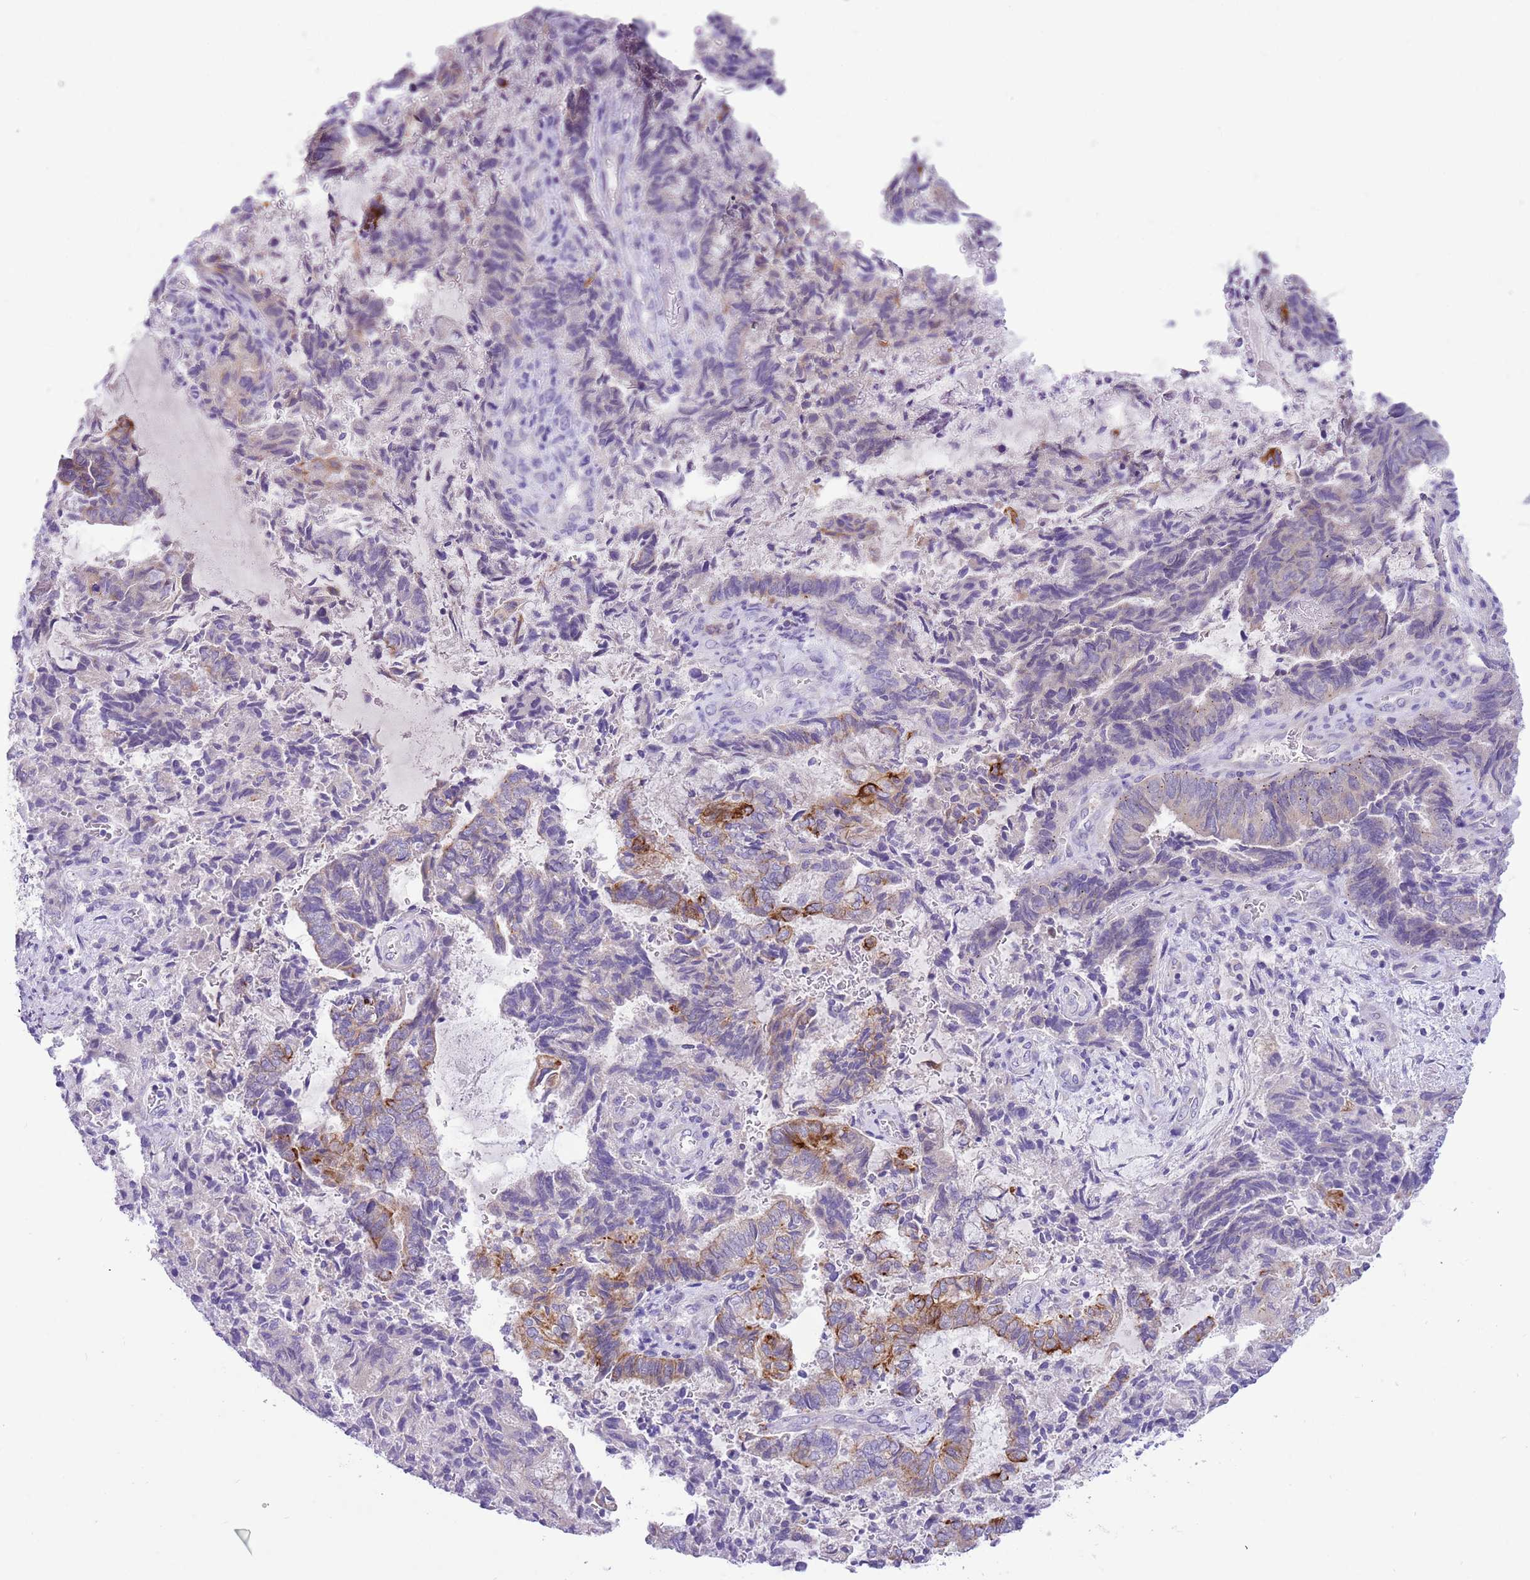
{"staining": {"intensity": "strong", "quantity": "<25%", "location": "cytoplasmic/membranous"}, "tissue": "endometrial cancer", "cell_type": "Tumor cells", "image_type": "cancer", "snomed": [{"axis": "morphology", "description": "Adenocarcinoma, NOS"}, {"axis": "topography", "description": "Endometrium"}], "caption": "Protein analysis of adenocarcinoma (endometrial) tissue demonstrates strong cytoplasmic/membranous expression in approximately <25% of tumor cells. The staining was performed using DAB (3,3'-diaminobenzidine) to visualize the protein expression in brown, while the nuclei were stained in blue with hematoxylin (Magnification: 20x).", "gene": "R3HDM4", "patient": {"sex": "female", "age": 80}}